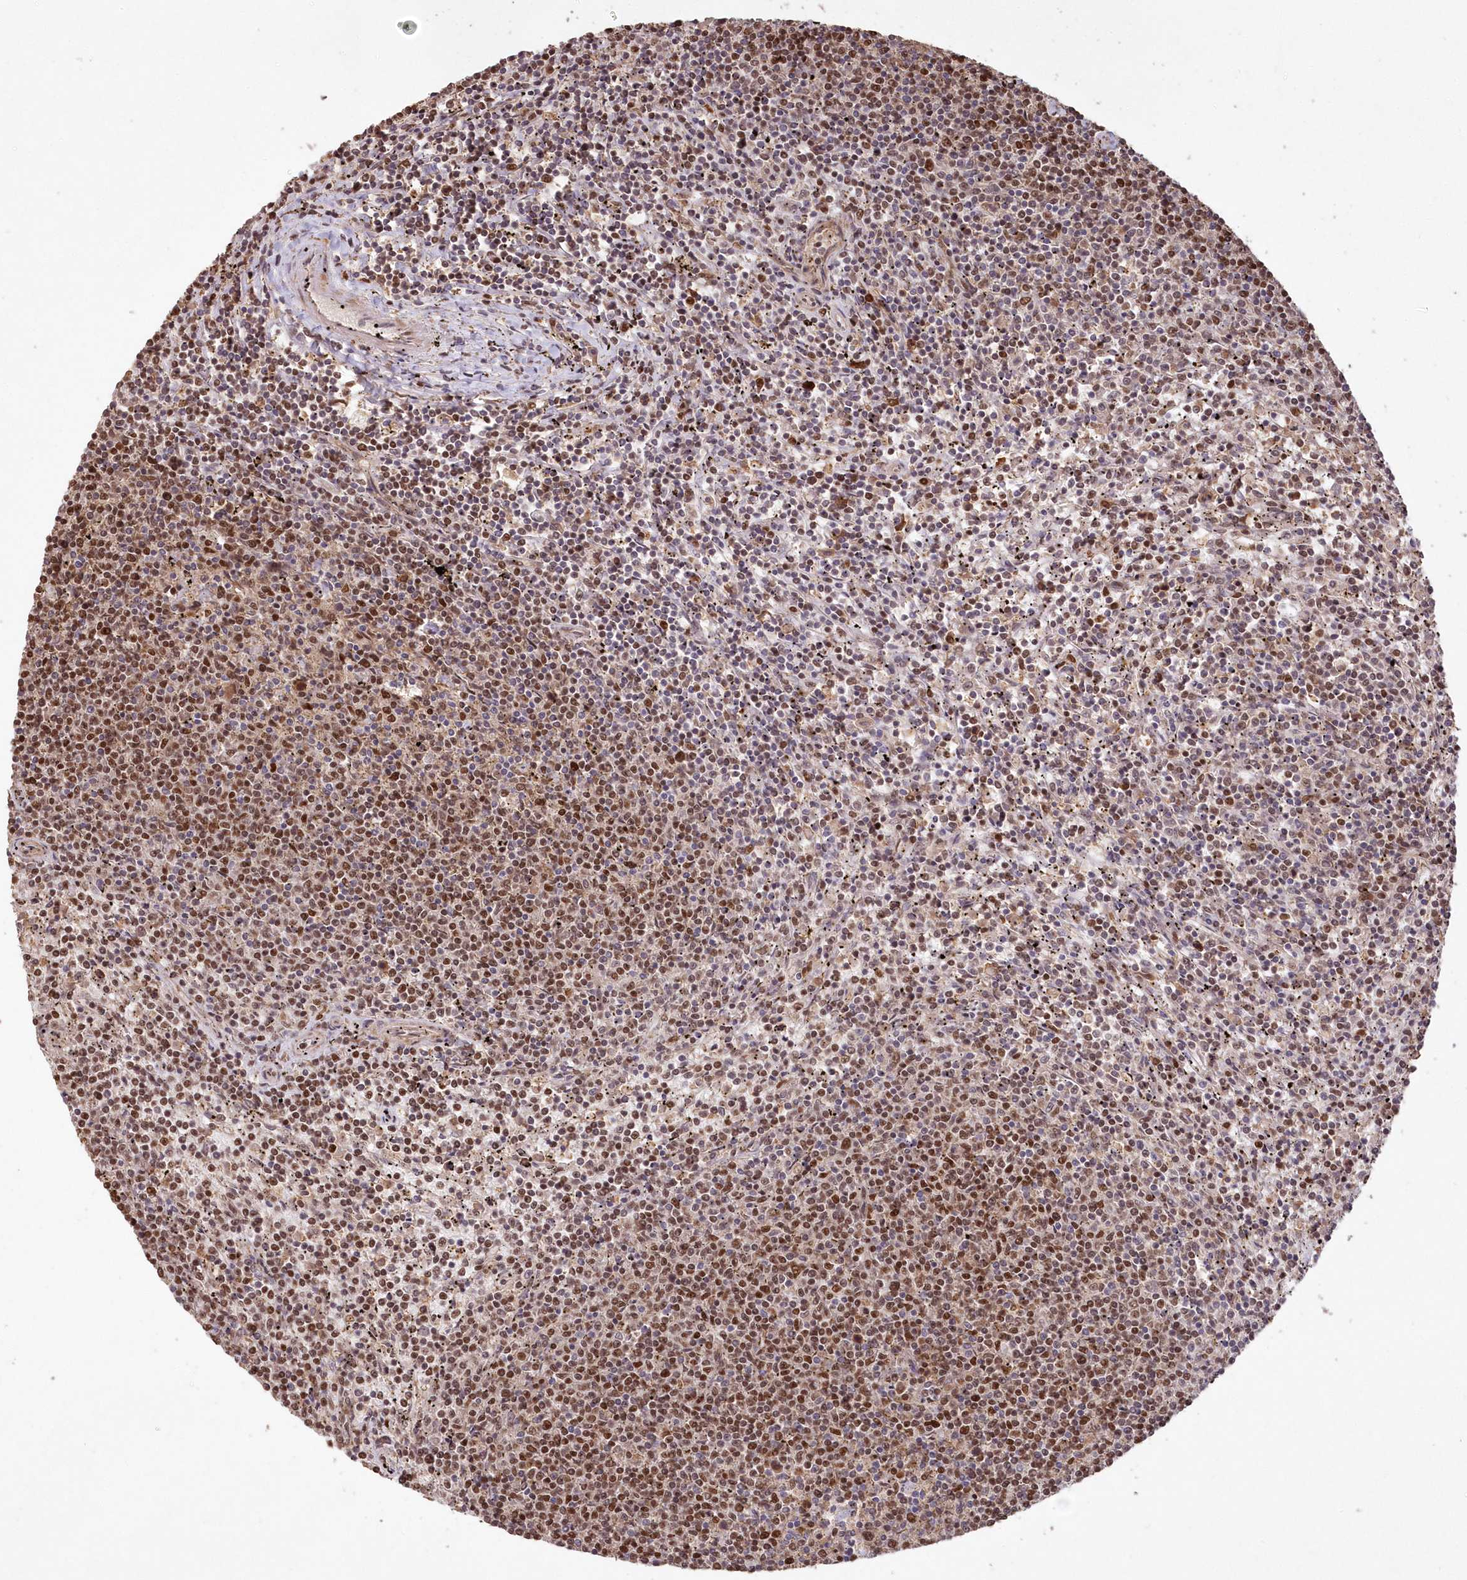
{"staining": {"intensity": "moderate", "quantity": ">75%", "location": "nuclear"}, "tissue": "lymphoma", "cell_type": "Tumor cells", "image_type": "cancer", "snomed": [{"axis": "morphology", "description": "Malignant lymphoma, non-Hodgkin's type, Low grade"}, {"axis": "topography", "description": "Spleen"}], "caption": "This micrograph demonstrates immunohistochemistry staining of lymphoma, with medium moderate nuclear expression in about >75% of tumor cells.", "gene": "PDS5A", "patient": {"sex": "female", "age": 50}}